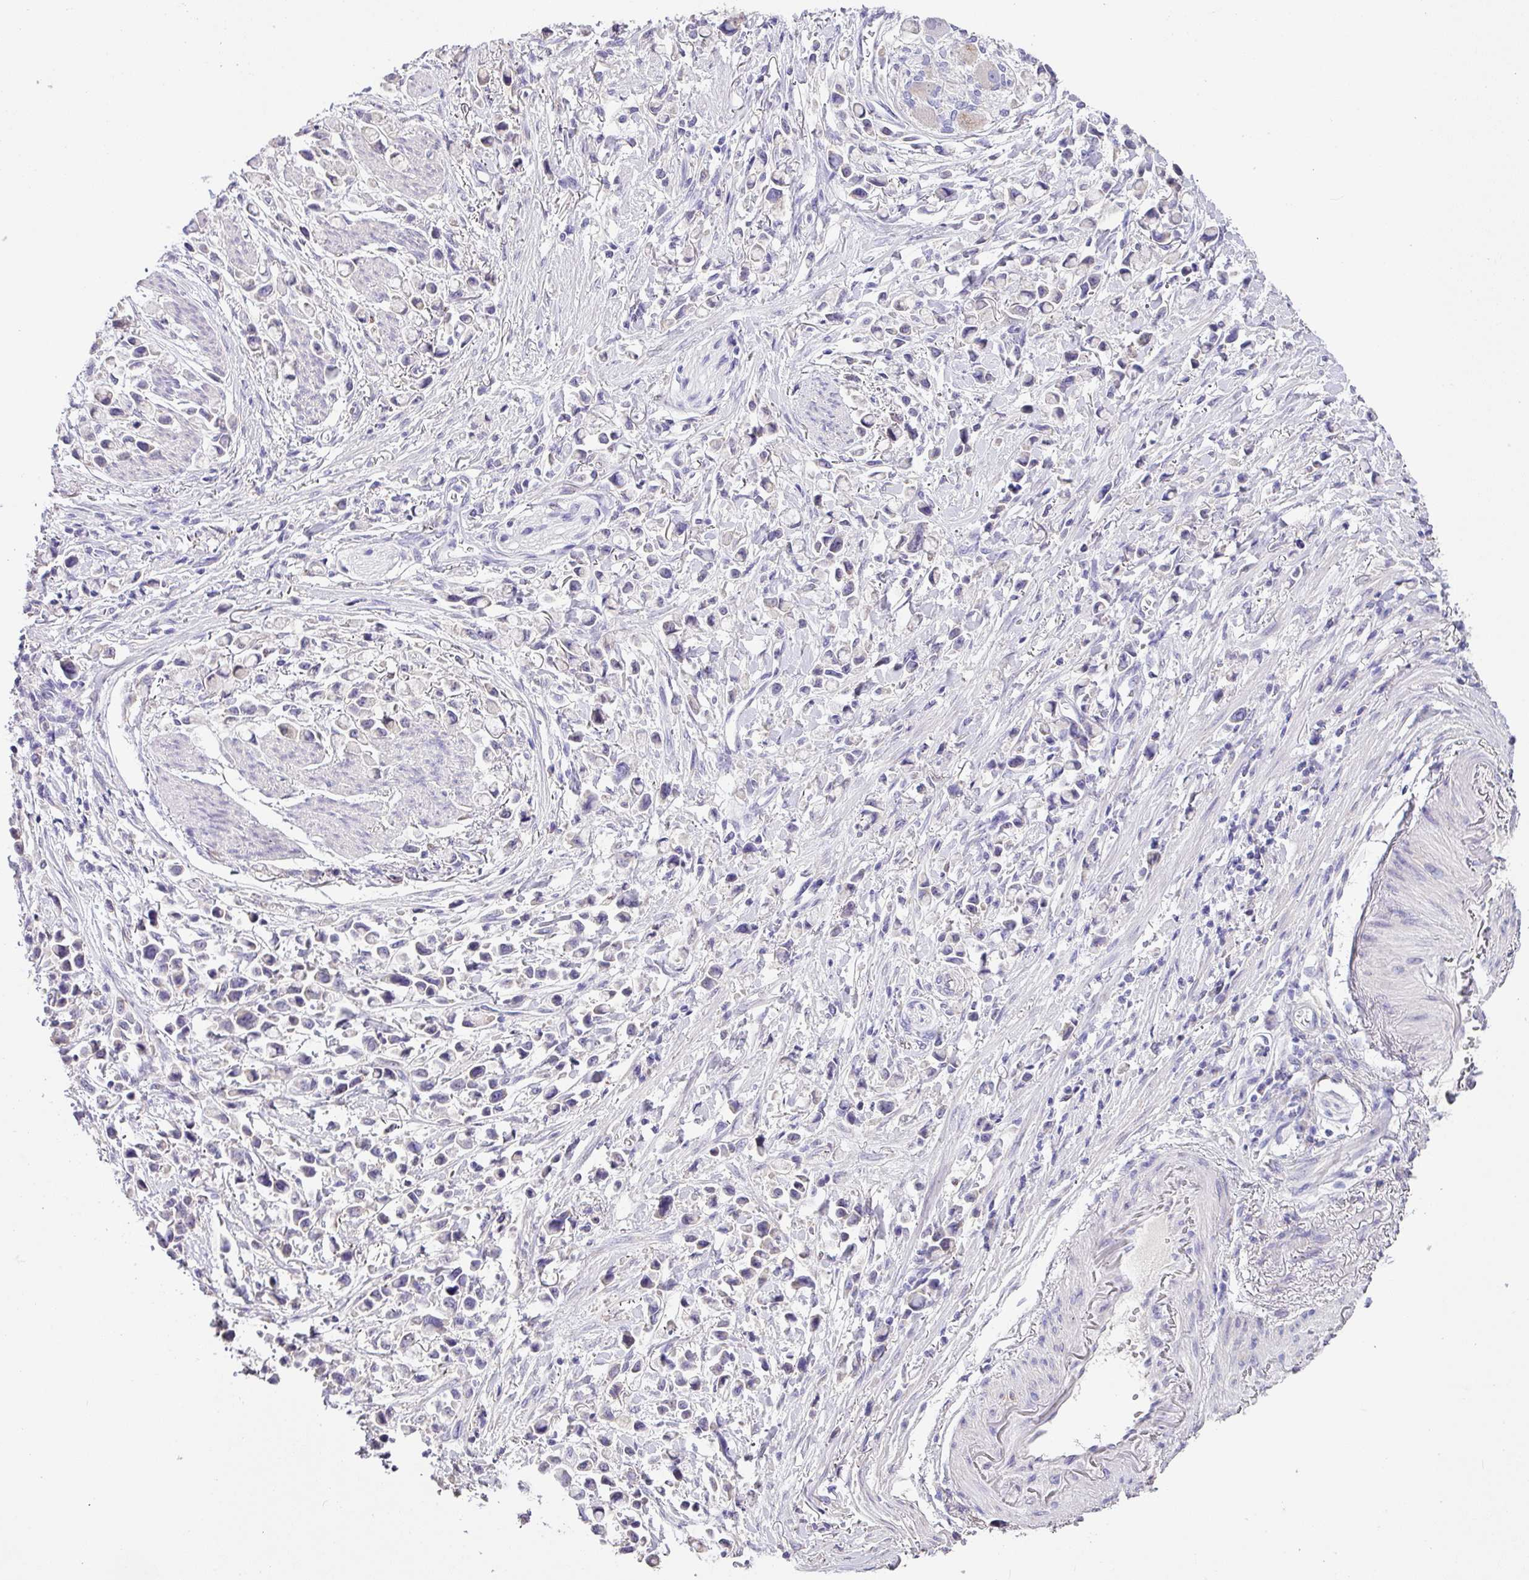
{"staining": {"intensity": "negative", "quantity": "none", "location": "none"}, "tissue": "stomach cancer", "cell_type": "Tumor cells", "image_type": "cancer", "snomed": [{"axis": "morphology", "description": "Adenocarcinoma, NOS"}, {"axis": "topography", "description": "Stomach"}], "caption": "This is a photomicrograph of immunohistochemistry (IHC) staining of adenocarcinoma (stomach), which shows no positivity in tumor cells. (DAB immunohistochemistry visualized using brightfield microscopy, high magnification).", "gene": "ZG16", "patient": {"sex": "female", "age": 81}}